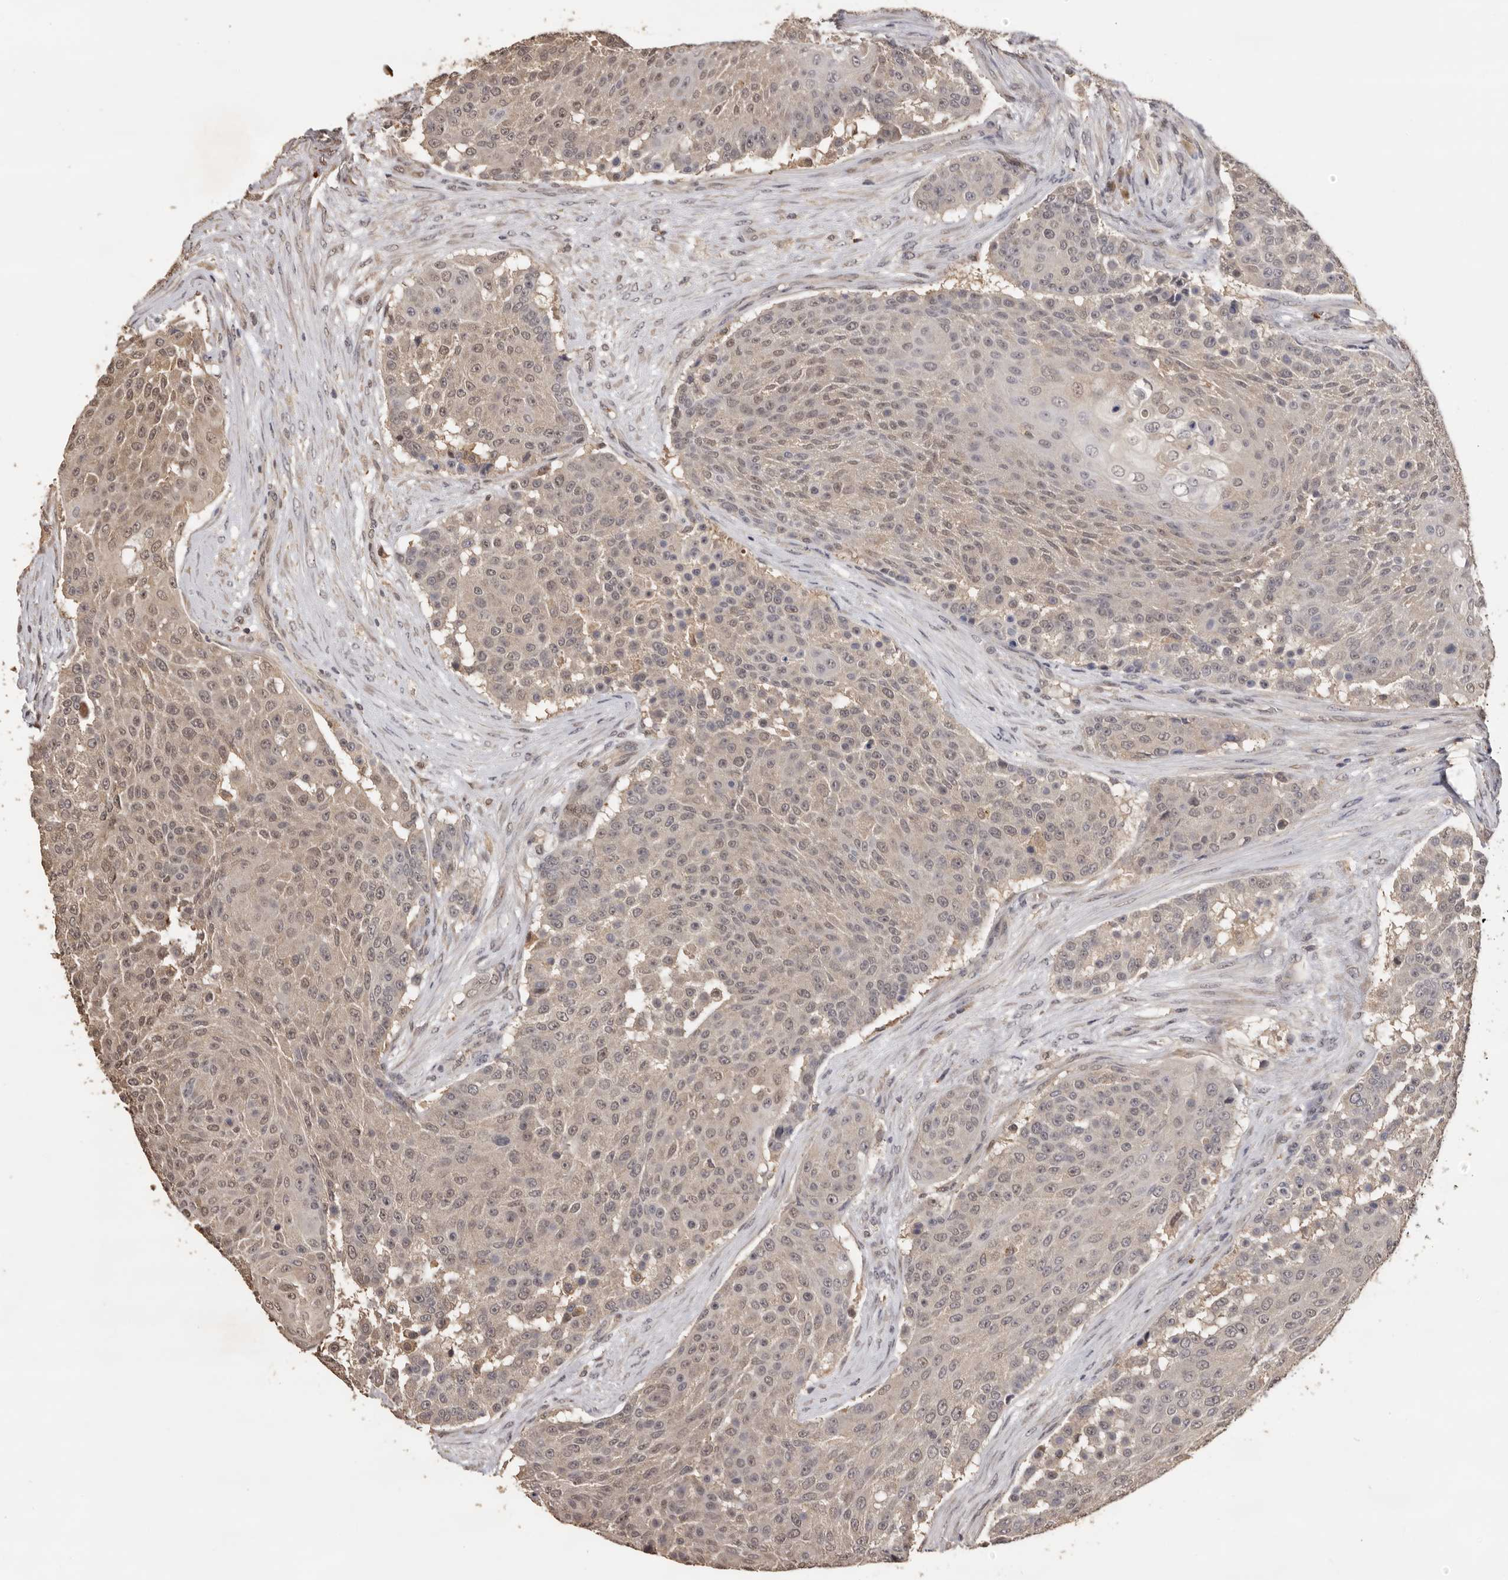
{"staining": {"intensity": "weak", "quantity": ">75%", "location": "cytoplasmic/membranous,nuclear"}, "tissue": "urothelial cancer", "cell_type": "Tumor cells", "image_type": "cancer", "snomed": [{"axis": "morphology", "description": "Urothelial carcinoma, High grade"}, {"axis": "topography", "description": "Urinary bladder"}], "caption": "Immunohistochemistry (IHC) histopathology image of neoplastic tissue: urothelial cancer stained using IHC shows low levels of weak protein expression localized specifically in the cytoplasmic/membranous and nuclear of tumor cells, appearing as a cytoplasmic/membranous and nuclear brown color.", "gene": "KIF2B", "patient": {"sex": "female", "age": 63}}